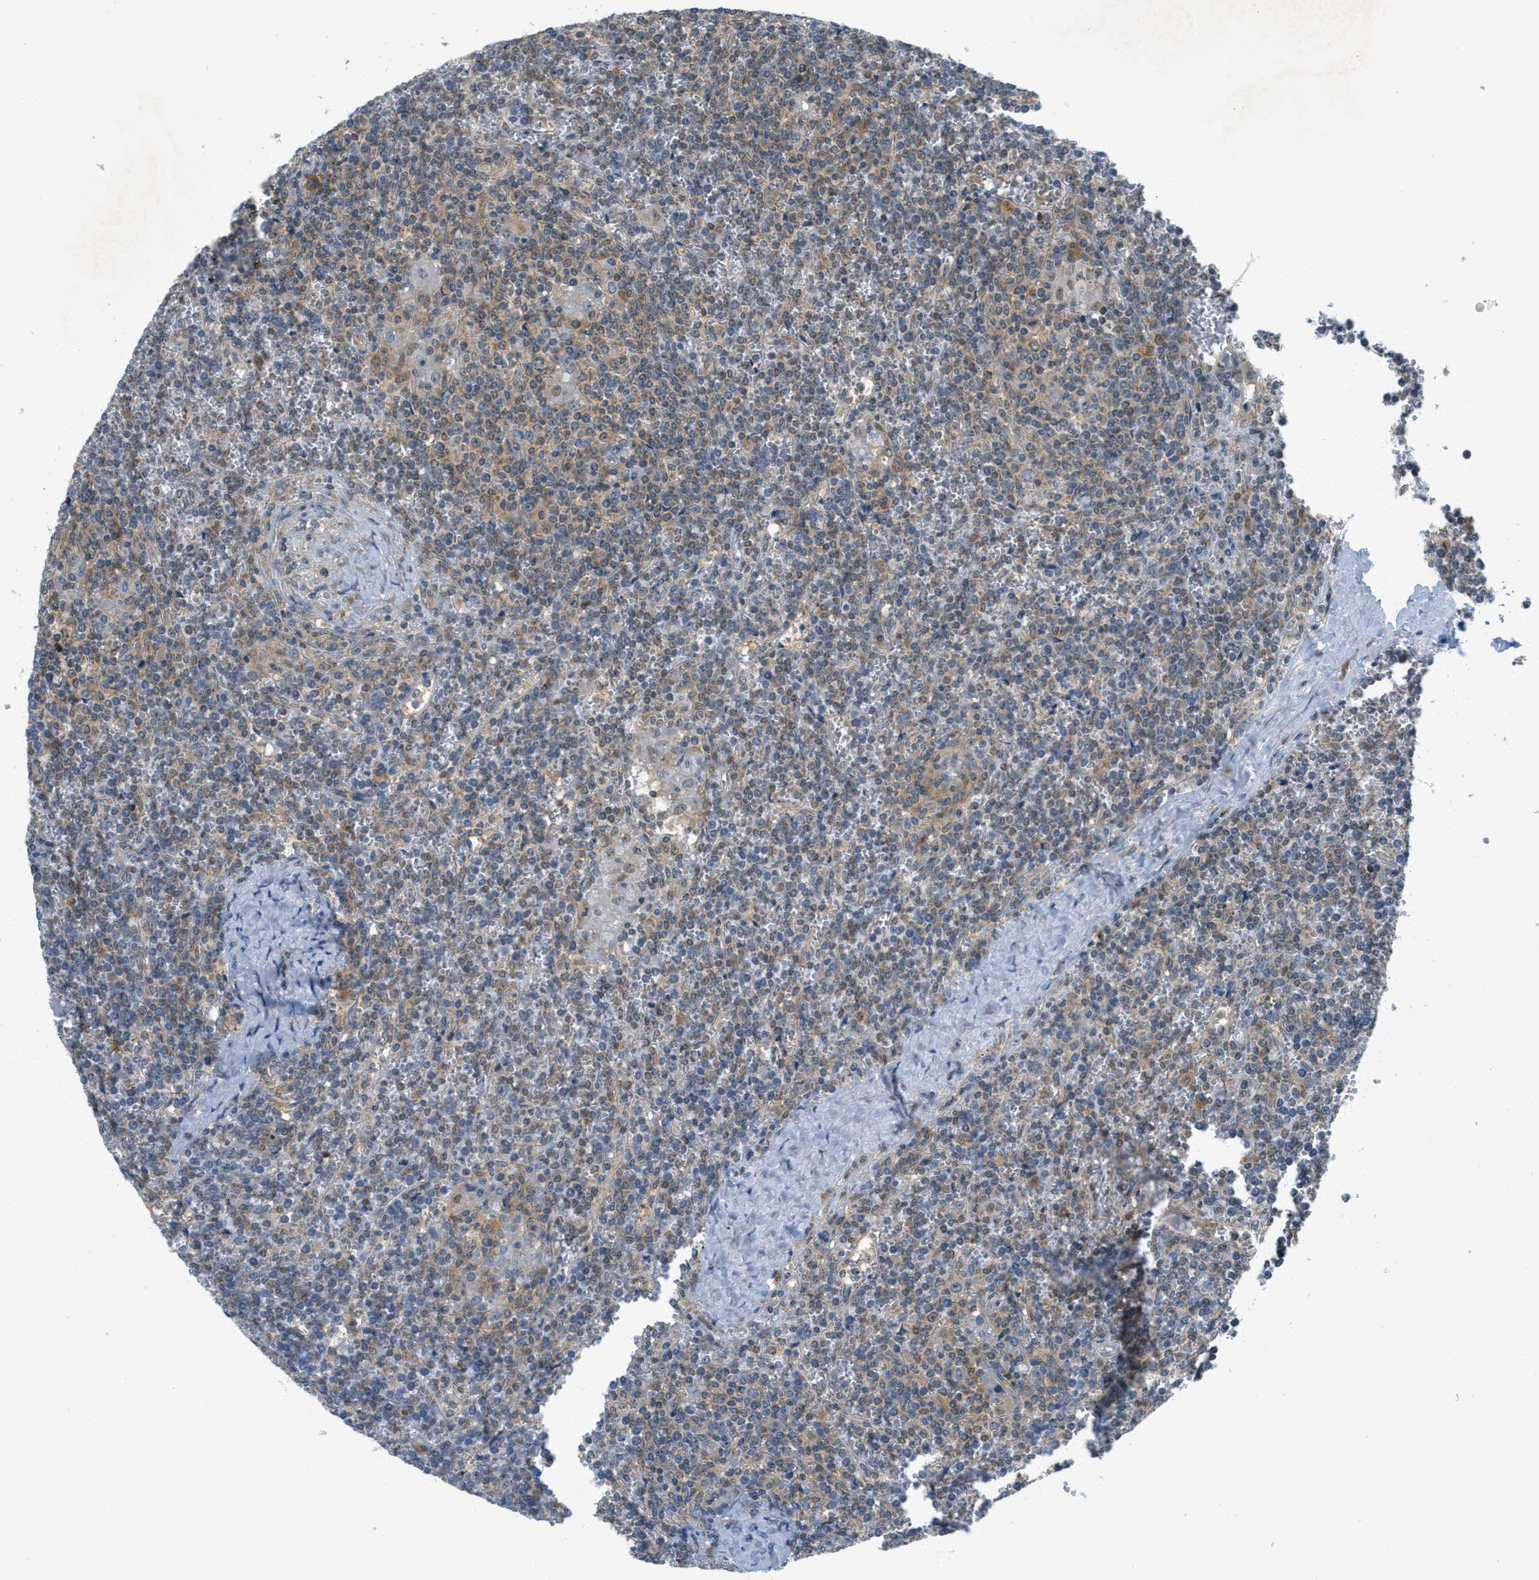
{"staining": {"intensity": "weak", "quantity": "<25%", "location": "cytoplasmic/membranous"}, "tissue": "lymphoma", "cell_type": "Tumor cells", "image_type": "cancer", "snomed": [{"axis": "morphology", "description": "Malignant lymphoma, non-Hodgkin's type, Low grade"}, {"axis": "topography", "description": "Spleen"}], "caption": "Histopathology image shows no significant protein staining in tumor cells of lymphoma.", "gene": "JCAD", "patient": {"sex": "female", "age": 19}}